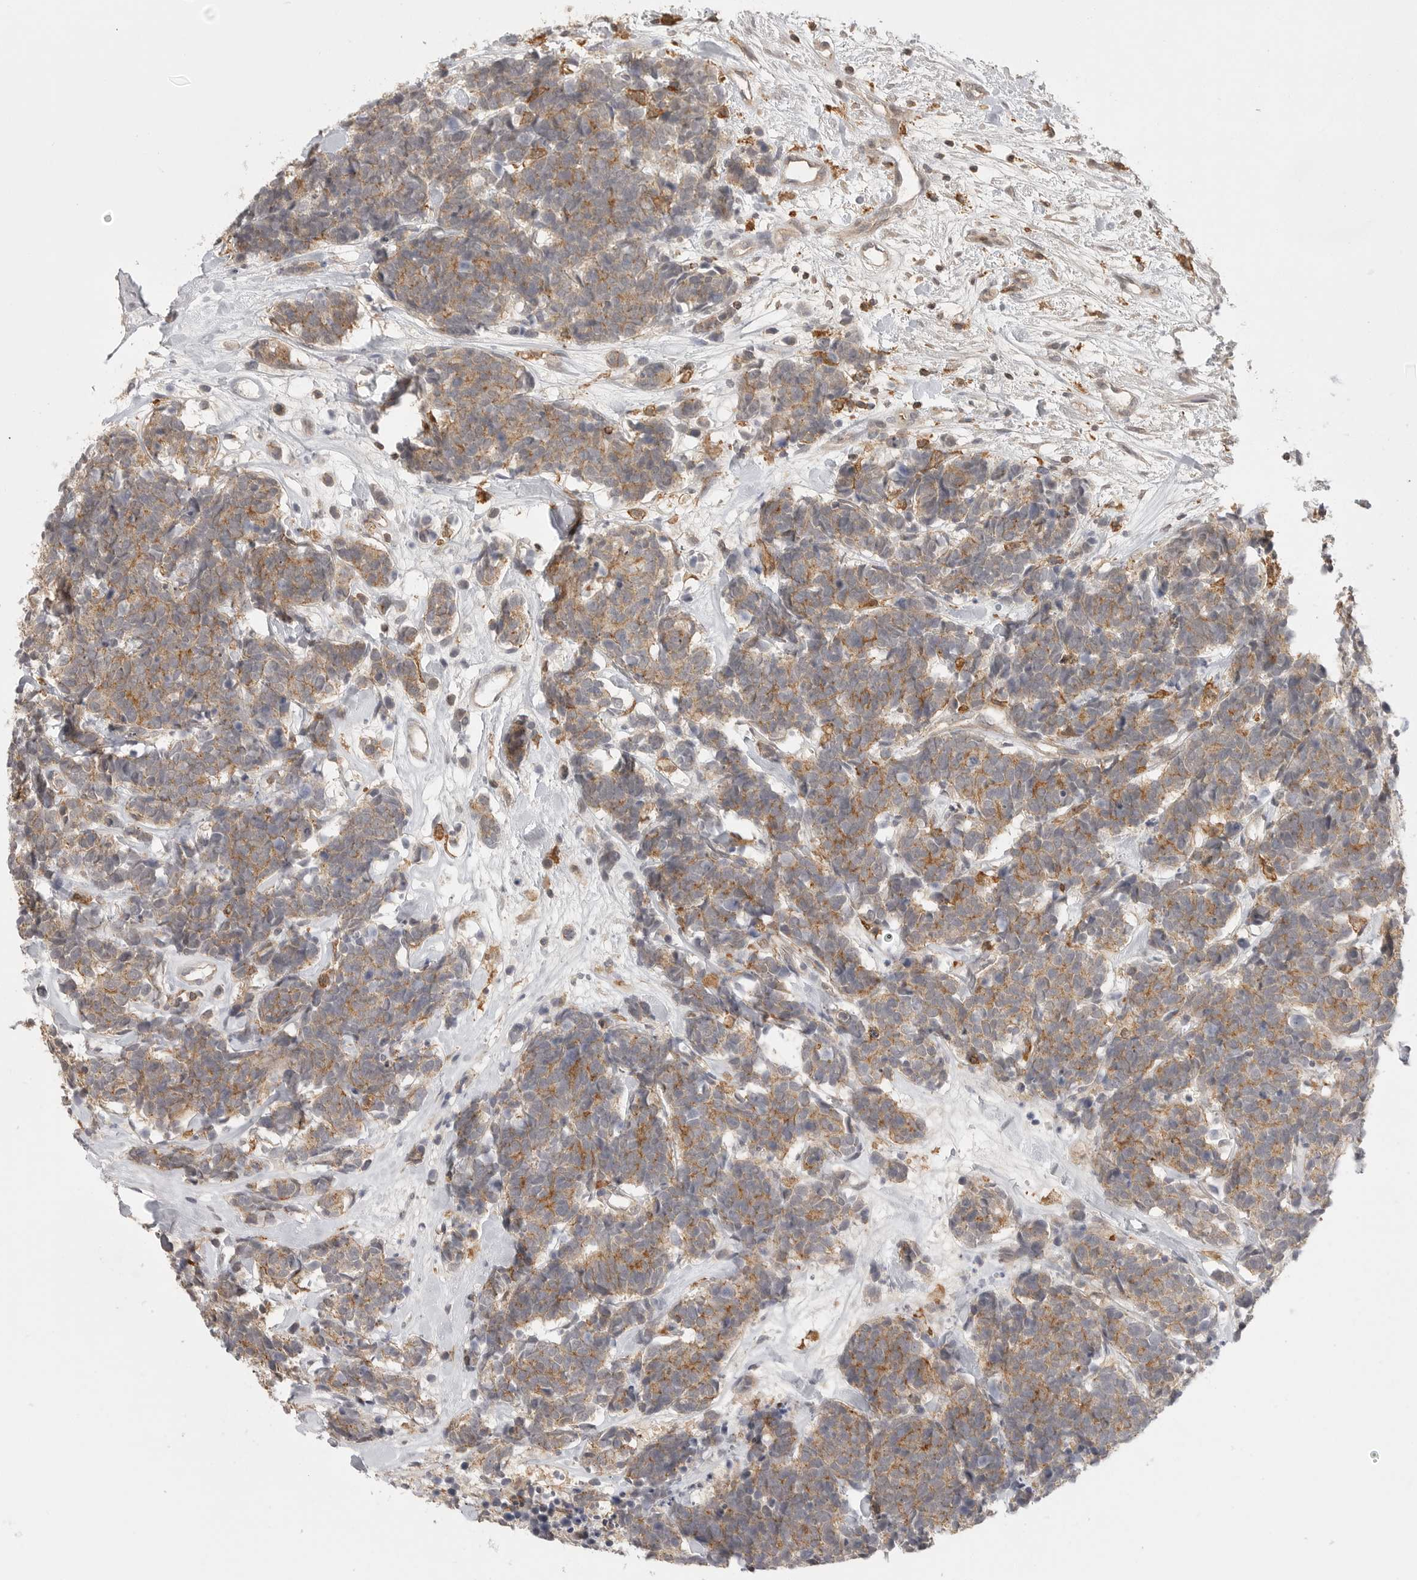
{"staining": {"intensity": "moderate", "quantity": ">75%", "location": "cytoplasmic/membranous"}, "tissue": "carcinoid", "cell_type": "Tumor cells", "image_type": "cancer", "snomed": [{"axis": "morphology", "description": "Carcinoma, NOS"}, {"axis": "morphology", "description": "Carcinoid, malignant, NOS"}, {"axis": "topography", "description": "Urinary bladder"}], "caption": "A high-resolution micrograph shows immunohistochemistry (IHC) staining of carcinoid (malignant), which demonstrates moderate cytoplasmic/membranous positivity in about >75% of tumor cells. The protein of interest is stained brown, and the nuclei are stained in blue (DAB (3,3'-diaminobenzidine) IHC with brightfield microscopy, high magnification).", "gene": "DBNL", "patient": {"sex": "male", "age": 57}}